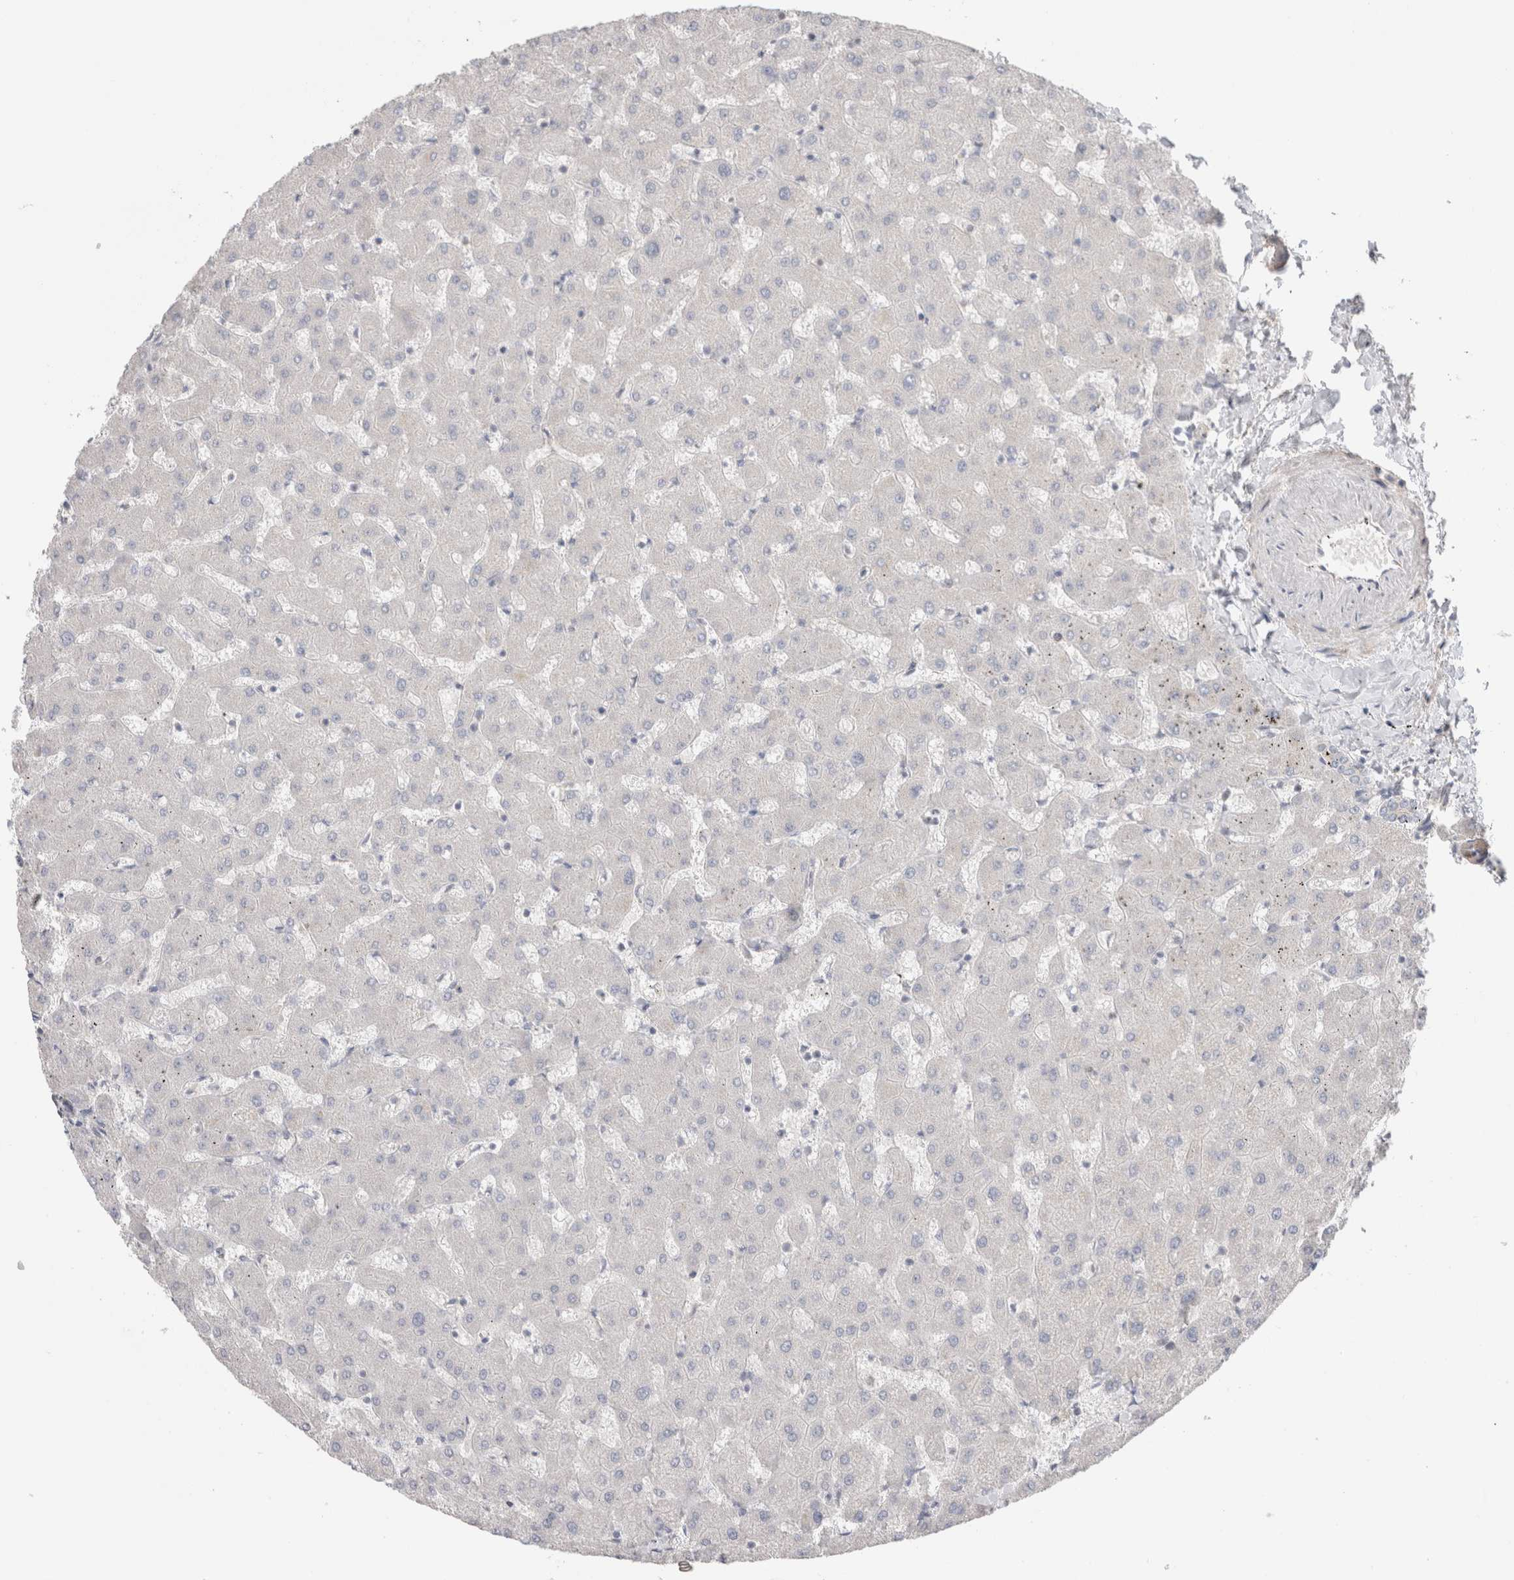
{"staining": {"intensity": "negative", "quantity": "none", "location": "none"}, "tissue": "liver", "cell_type": "Cholangiocytes", "image_type": "normal", "snomed": [{"axis": "morphology", "description": "Normal tissue, NOS"}, {"axis": "topography", "description": "Liver"}], "caption": "Immunohistochemistry (IHC) of normal human liver displays no staining in cholangiocytes.", "gene": "DMD", "patient": {"sex": "female", "age": 63}}